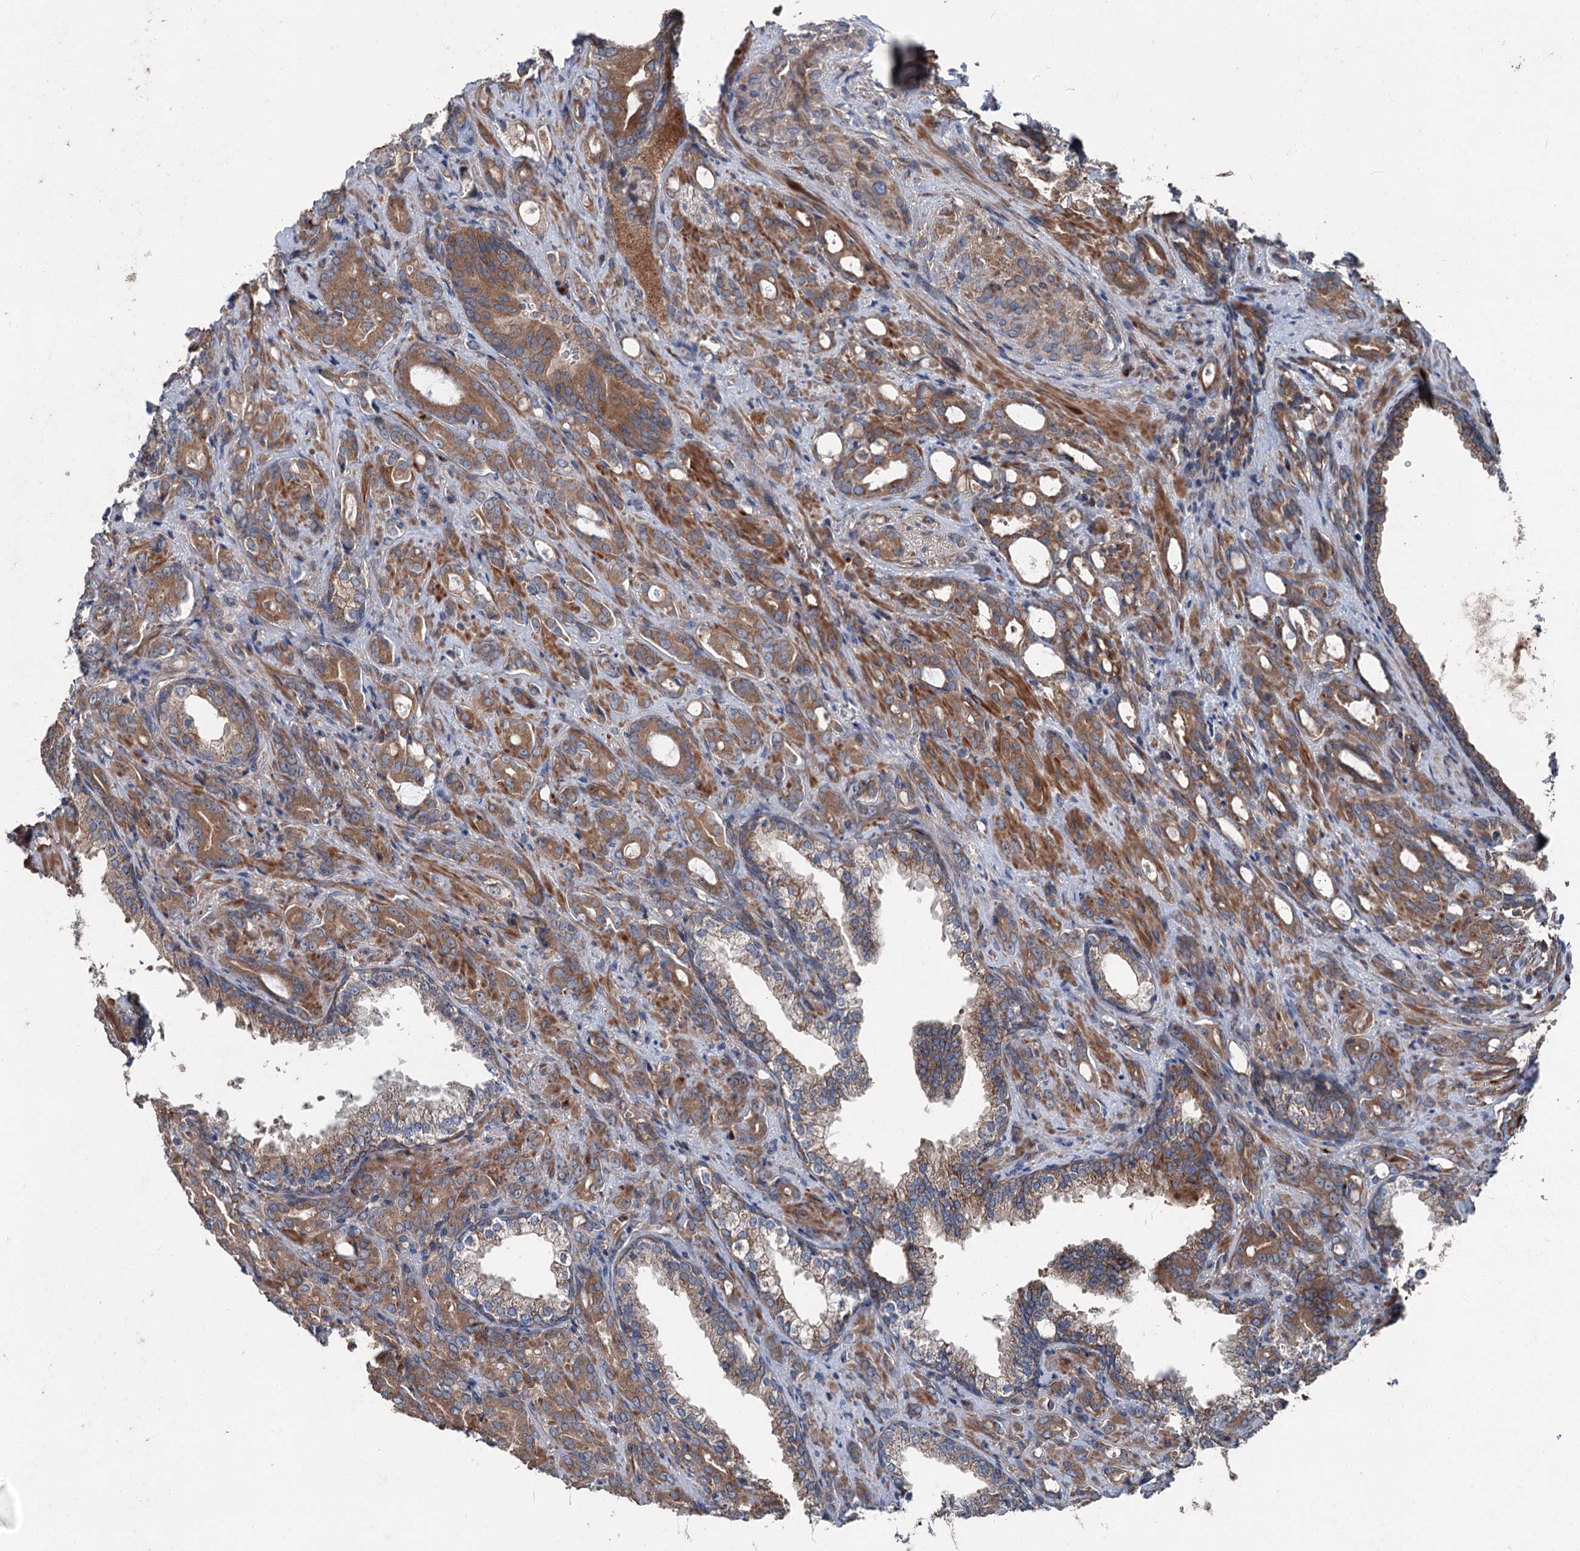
{"staining": {"intensity": "moderate", "quantity": ">75%", "location": "cytoplasmic/membranous"}, "tissue": "prostate cancer", "cell_type": "Tumor cells", "image_type": "cancer", "snomed": [{"axis": "morphology", "description": "Adenocarcinoma, High grade"}, {"axis": "topography", "description": "Prostate"}], "caption": "IHC histopathology image of prostate adenocarcinoma (high-grade) stained for a protein (brown), which shows medium levels of moderate cytoplasmic/membranous expression in approximately >75% of tumor cells.", "gene": "RUFY1", "patient": {"sex": "male", "age": 72}}